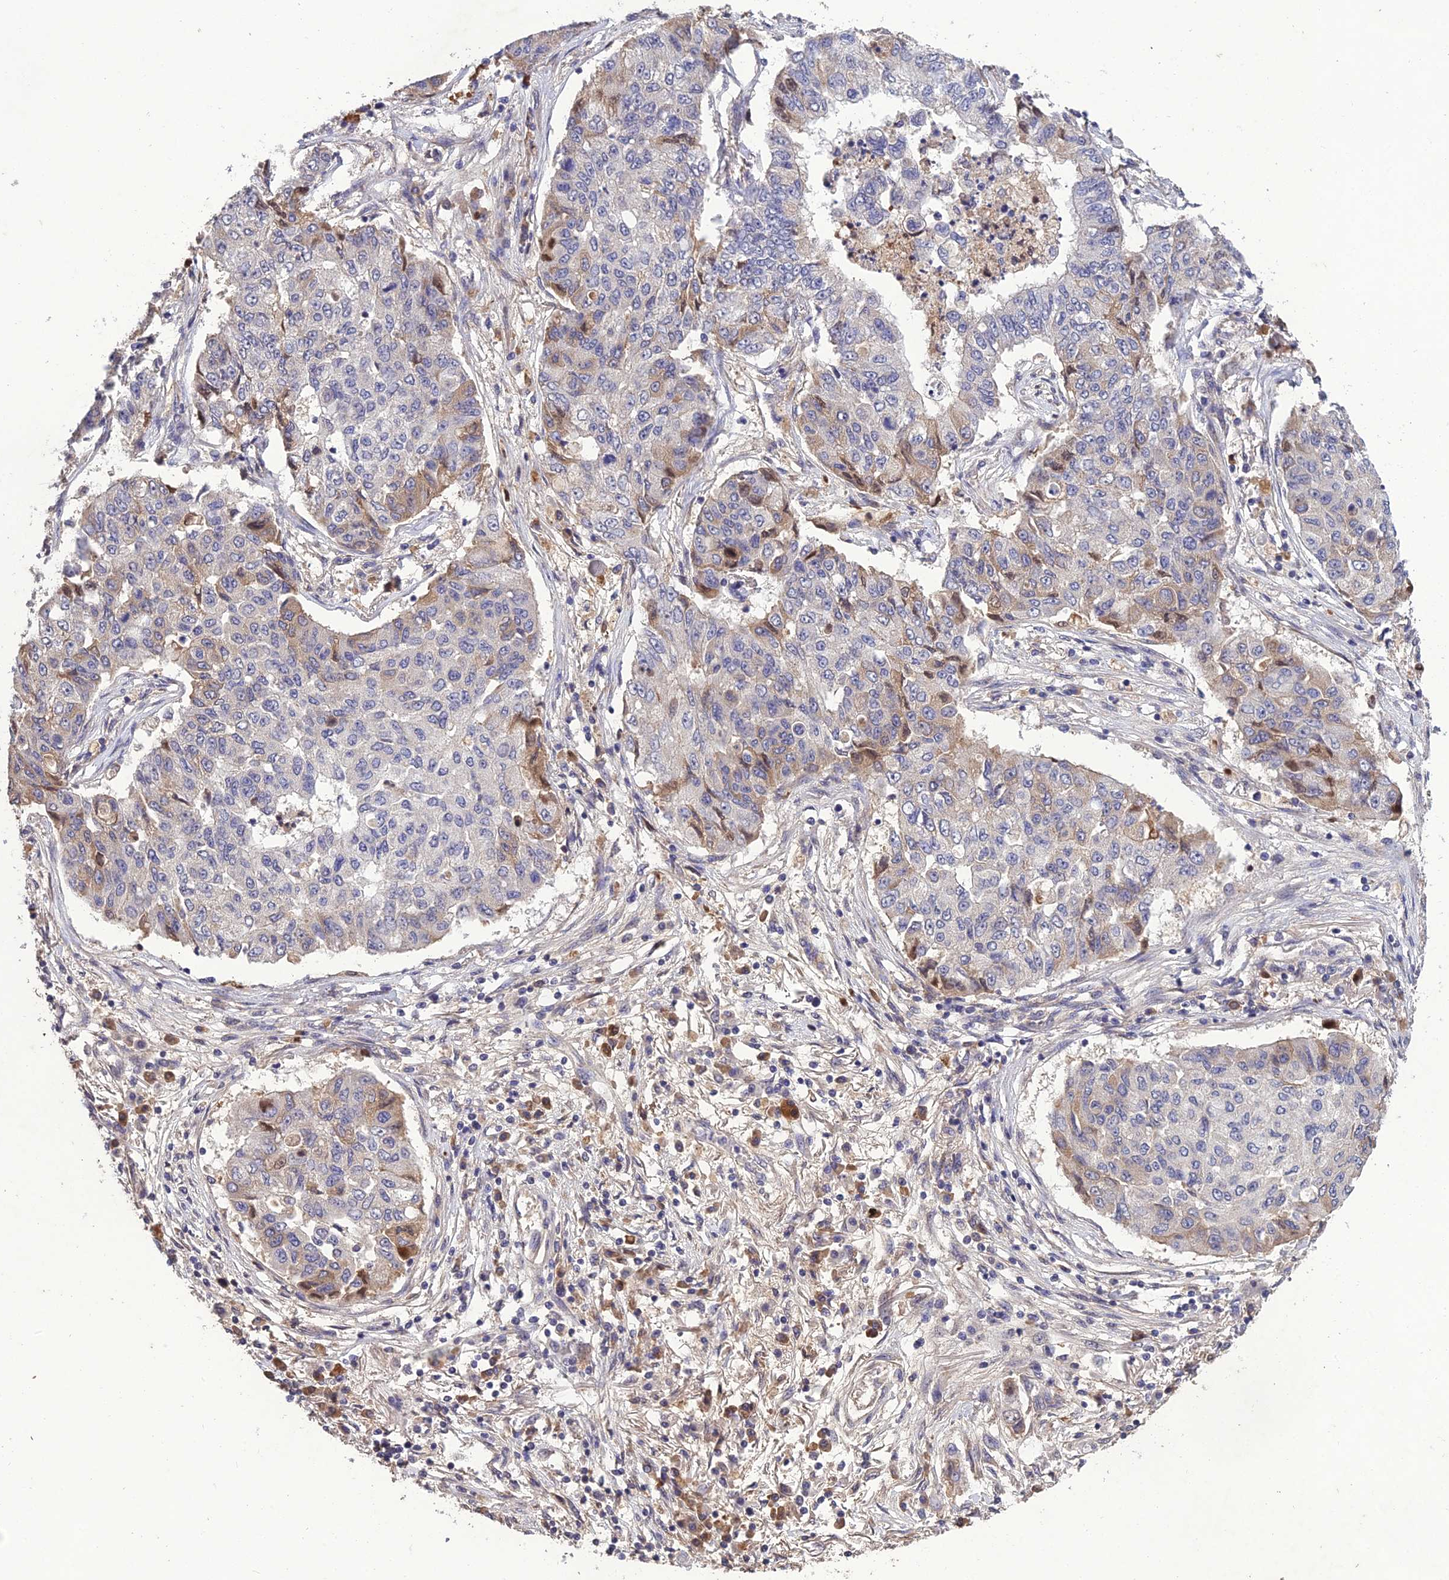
{"staining": {"intensity": "moderate", "quantity": "<25%", "location": "cytoplasmic/membranous"}, "tissue": "lung cancer", "cell_type": "Tumor cells", "image_type": "cancer", "snomed": [{"axis": "morphology", "description": "Squamous cell carcinoma, NOS"}, {"axis": "topography", "description": "Lung"}], "caption": "DAB immunohistochemical staining of human lung cancer (squamous cell carcinoma) shows moderate cytoplasmic/membranous protein staining in approximately <25% of tumor cells.", "gene": "SLC39A13", "patient": {"sex": "male", "age": 74}}